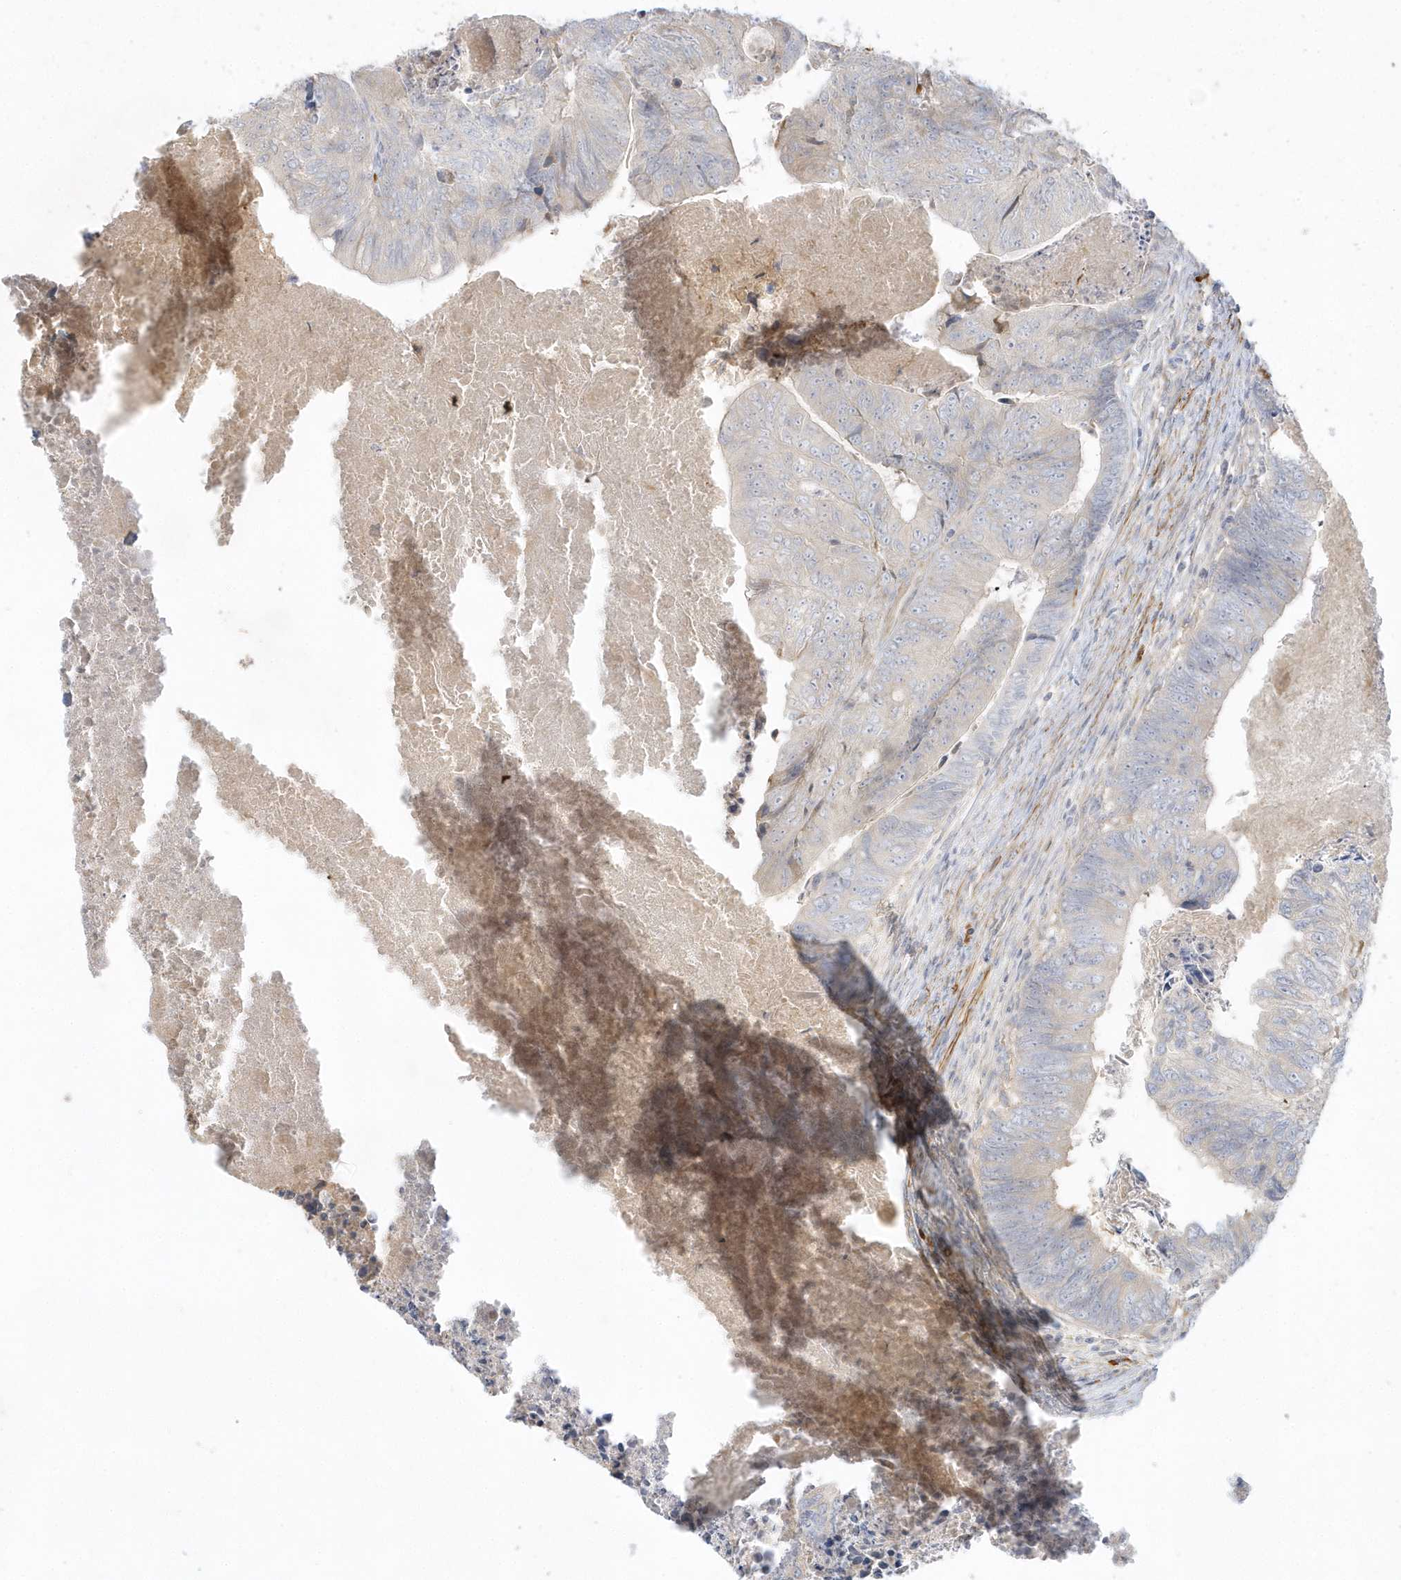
{"staining": {"intensity": "negative", "quantity": "none", "location": "none"}, "tissue": "colorectal cancer", "cell_type": "Tumor cells", "image_type": "cancer", "snomed": [{"axis": "morphology", "description": "Adenocarcinoma, NOS"}, {"axis": "topography", "description": "Colon"}], "caption": "The micrograph shows no significant expression in tumor cells of adenocarcinoma (colorectal).", "gene": "THADA", "patient": {"sex": "female", "age": 67}}